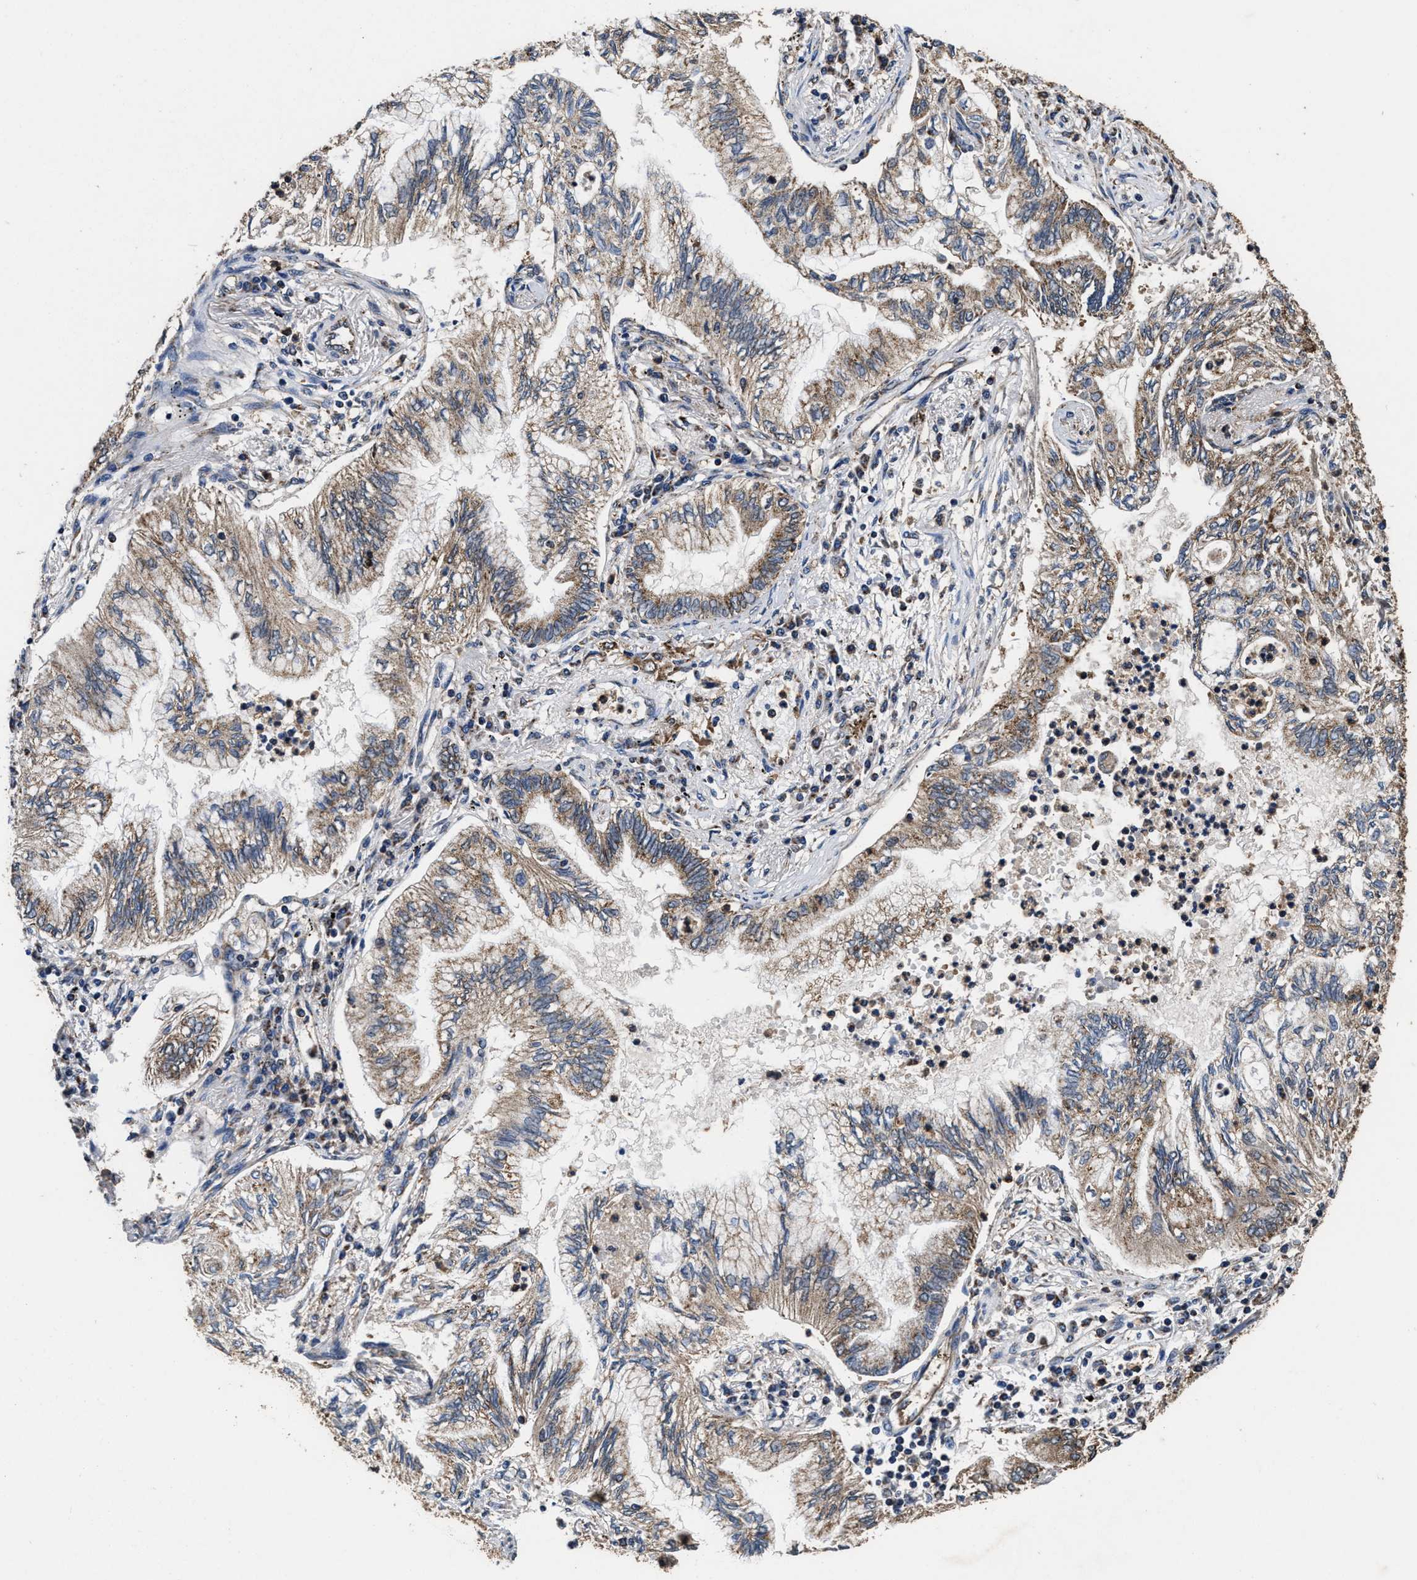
{"staining": {"intensity": "weak", "quantity": ">75%", "location": "cytoplasmic/membranous"}, "tissue": "lung cancer", "cell_type": "Tumor cells", "image_type": "cancer", "snomed": [{"axis": "morphology", "description": "Normal tissue, NOS"}, {"axis": "morphology", "description": "Adenocarcinoma, NOS"}, {"axis": "topography", "description": "Bronchus"}, {"axis": "topography", "description": "Lung"}], "caption": "The photomicrograph shows immunohistochemical staining of lung cancer (adenocarcinoma). There is weak cytoplasmic/membranous positivity is identified in about >75% of tumor cells.", "gene": "ACLY", "patient": {"sex": "female", "age": 70}}